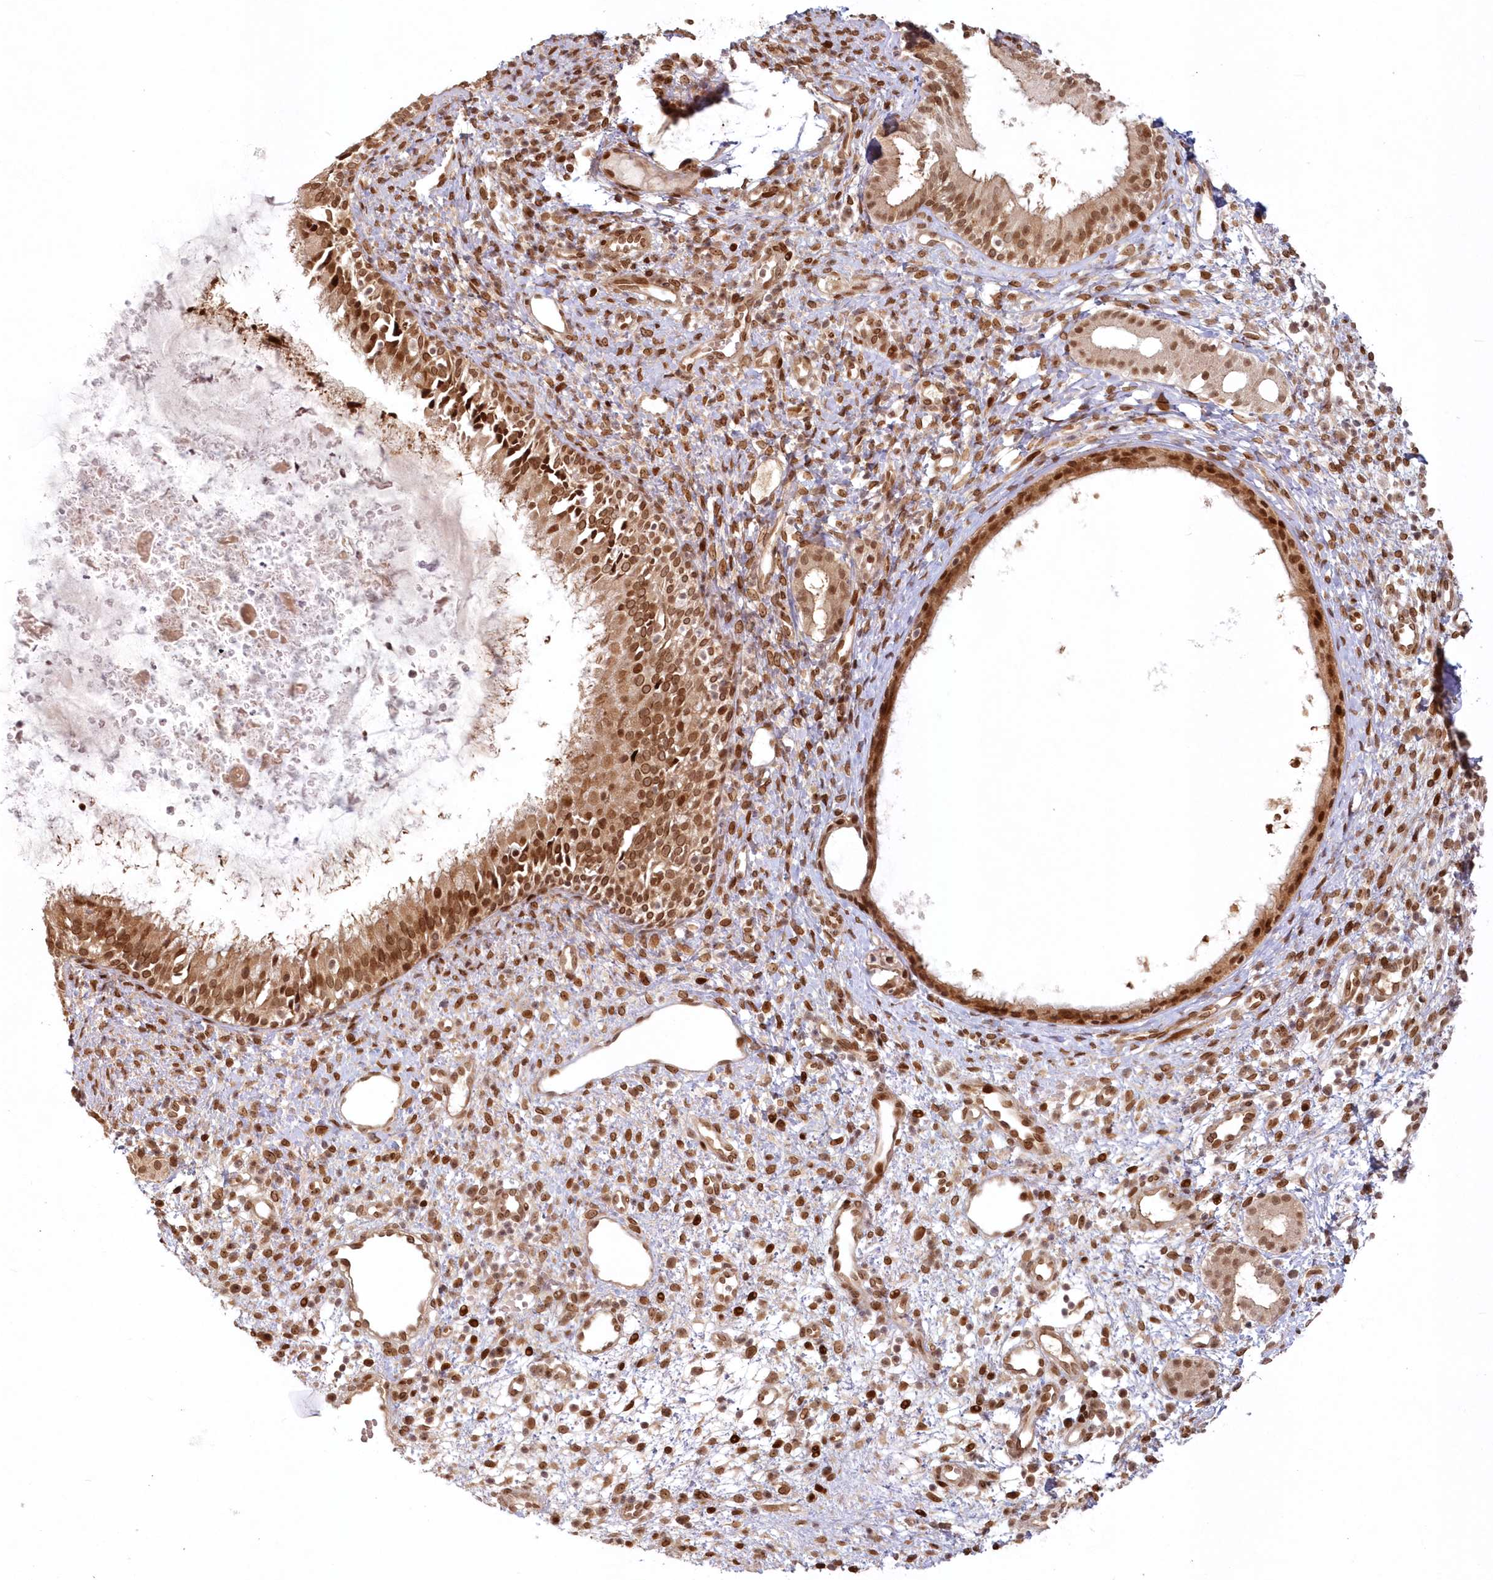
{"staining": {"intensity": "moderate", "quantity": ">75%", "location": "cytoplasmic/membranous,nuclear"}, "tissue": "nasopharynx", "cell_type": "Respiratory epithelial cells", "image_type": "normal", "snomed": [{"axis": "morphology", "description": "Normal tissue, NOS"}, {"axis": "topography", "description": "Nasopharynx"}], "caption": "Nasopharynx stained with DAB (3,3'-diaminobenzidine) immunohistochemistry reveals medium levels of moderate cytoplasmic/membranous,nuclear staining in about >75% of respiratory epithelial cells.", "gene": "TOGARAM2", "patient": {"sex": "male", "age": 22}}